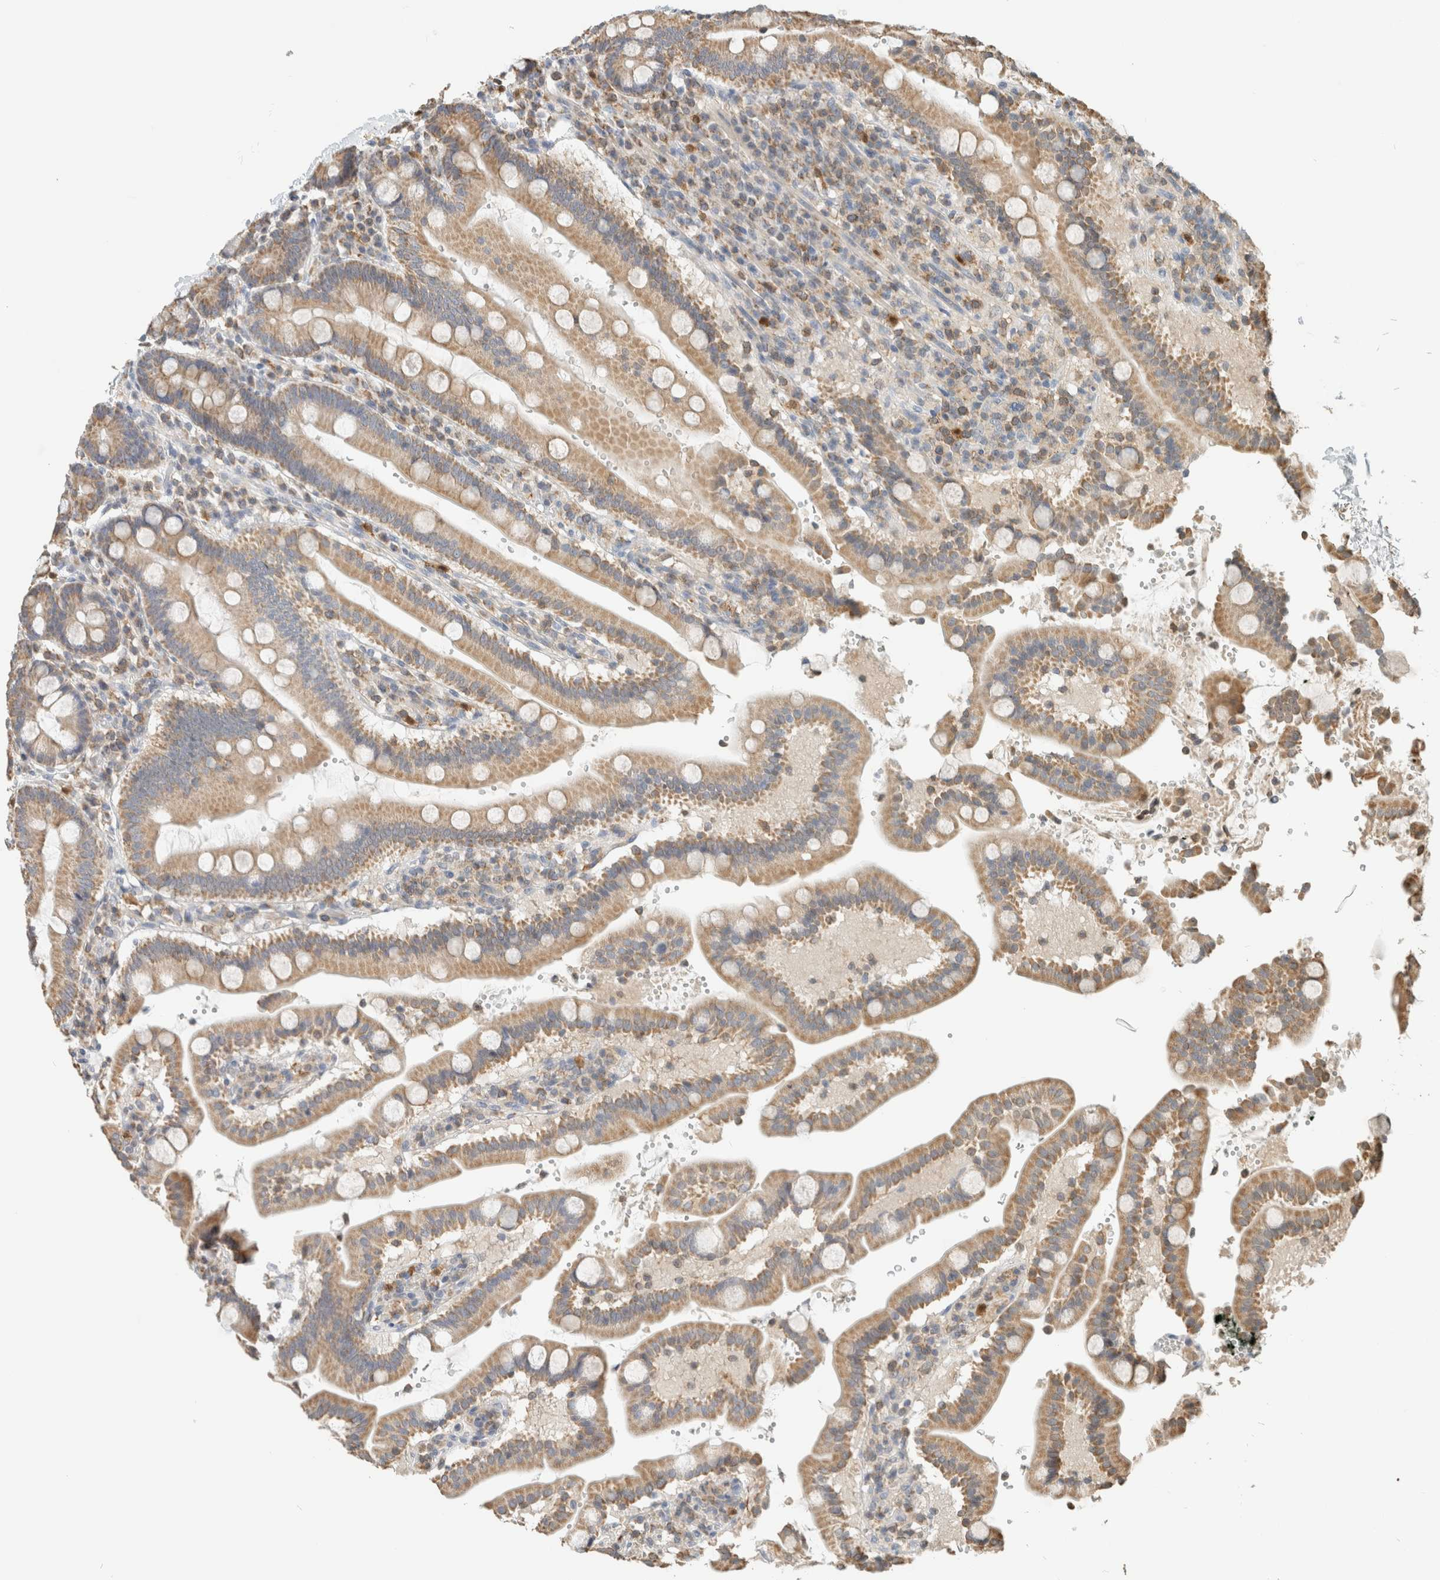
{"staining": {"intensity": "moderate", "quantity": ">75%", "location": "cytoplasmic/membranous"}, "tissue": "duodenum", "cell_type": "Glandular cells", "image_type": "normal", "snomed": [{"axis": "morphology", "description": "Normal tissue, NOS"}, {"axis": "topography", "description": "Small intestine, NOS"}], "caption": "Protein positivity by immunohistochemistry demonstrates moderate cytoplasmic/membranous expression in approximately >75% of glandular cells in benign duodenum. Using DAB (brown) and hematoxylin (blue) stains, captured at high magnification using brightfield microscopy.", "gene": "CAPG", "patient": {"sex": "female", "age": 71}}